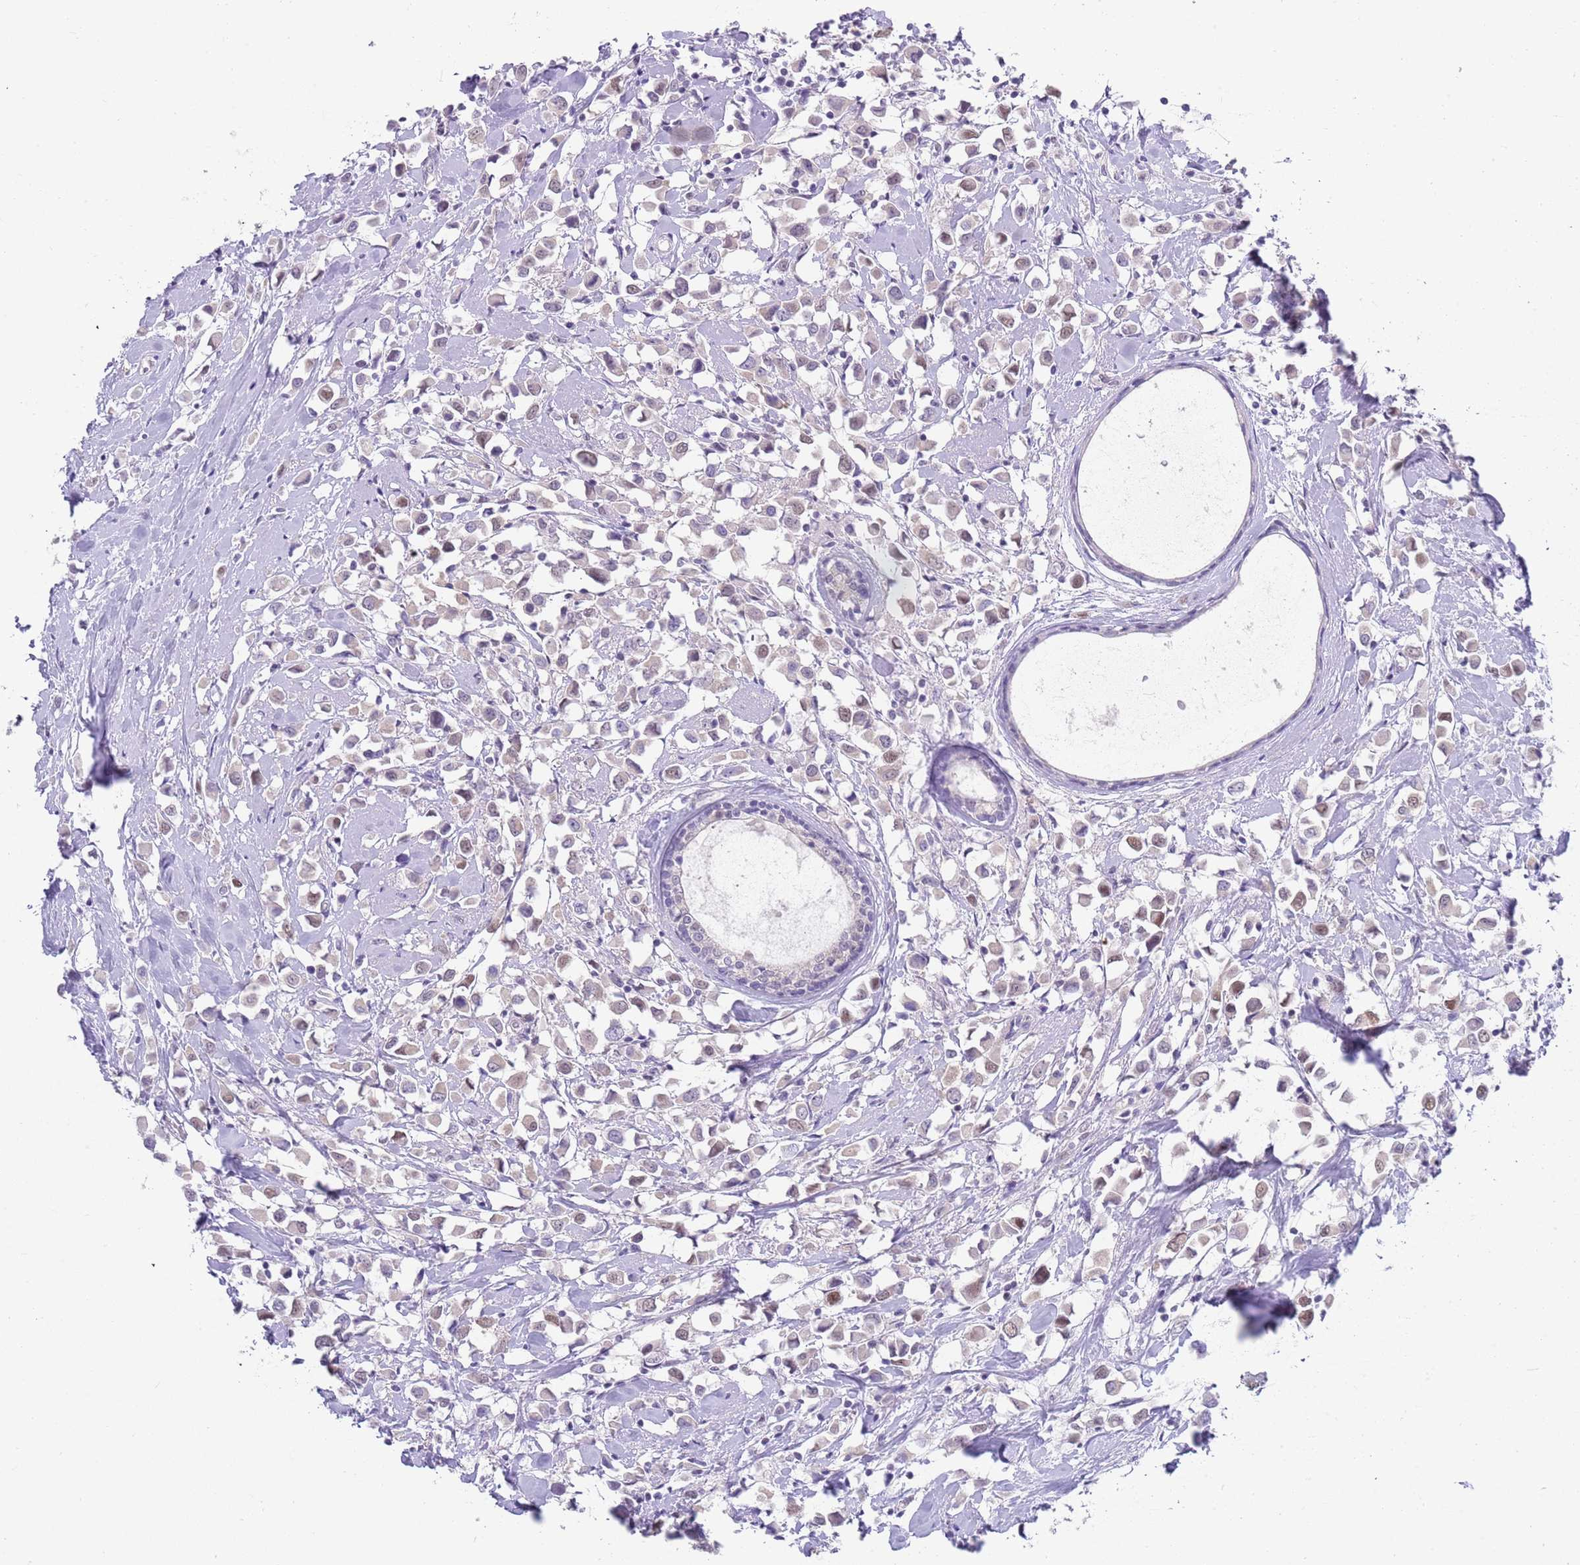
{"staining": {"intensity": "weak", "quantity": "25%-75%", "location": "nuclear"}, "tissue": "breast cancer", "cell_type": "Tumor cells", "image_type": "cancer", "snomed": [{"axis": "morphology", "description": "Duct carcinoma"}, {"axis": "topography", "description": "Breast"}], "caption": "Brown immunohistochemical staining in human breast intraductal carcinoma shows weak nuclear positivity in approximately 25%-75% of tumor cells.", "gene": "SEPHS2", "patient": {"sex": "female", "age": 61}}